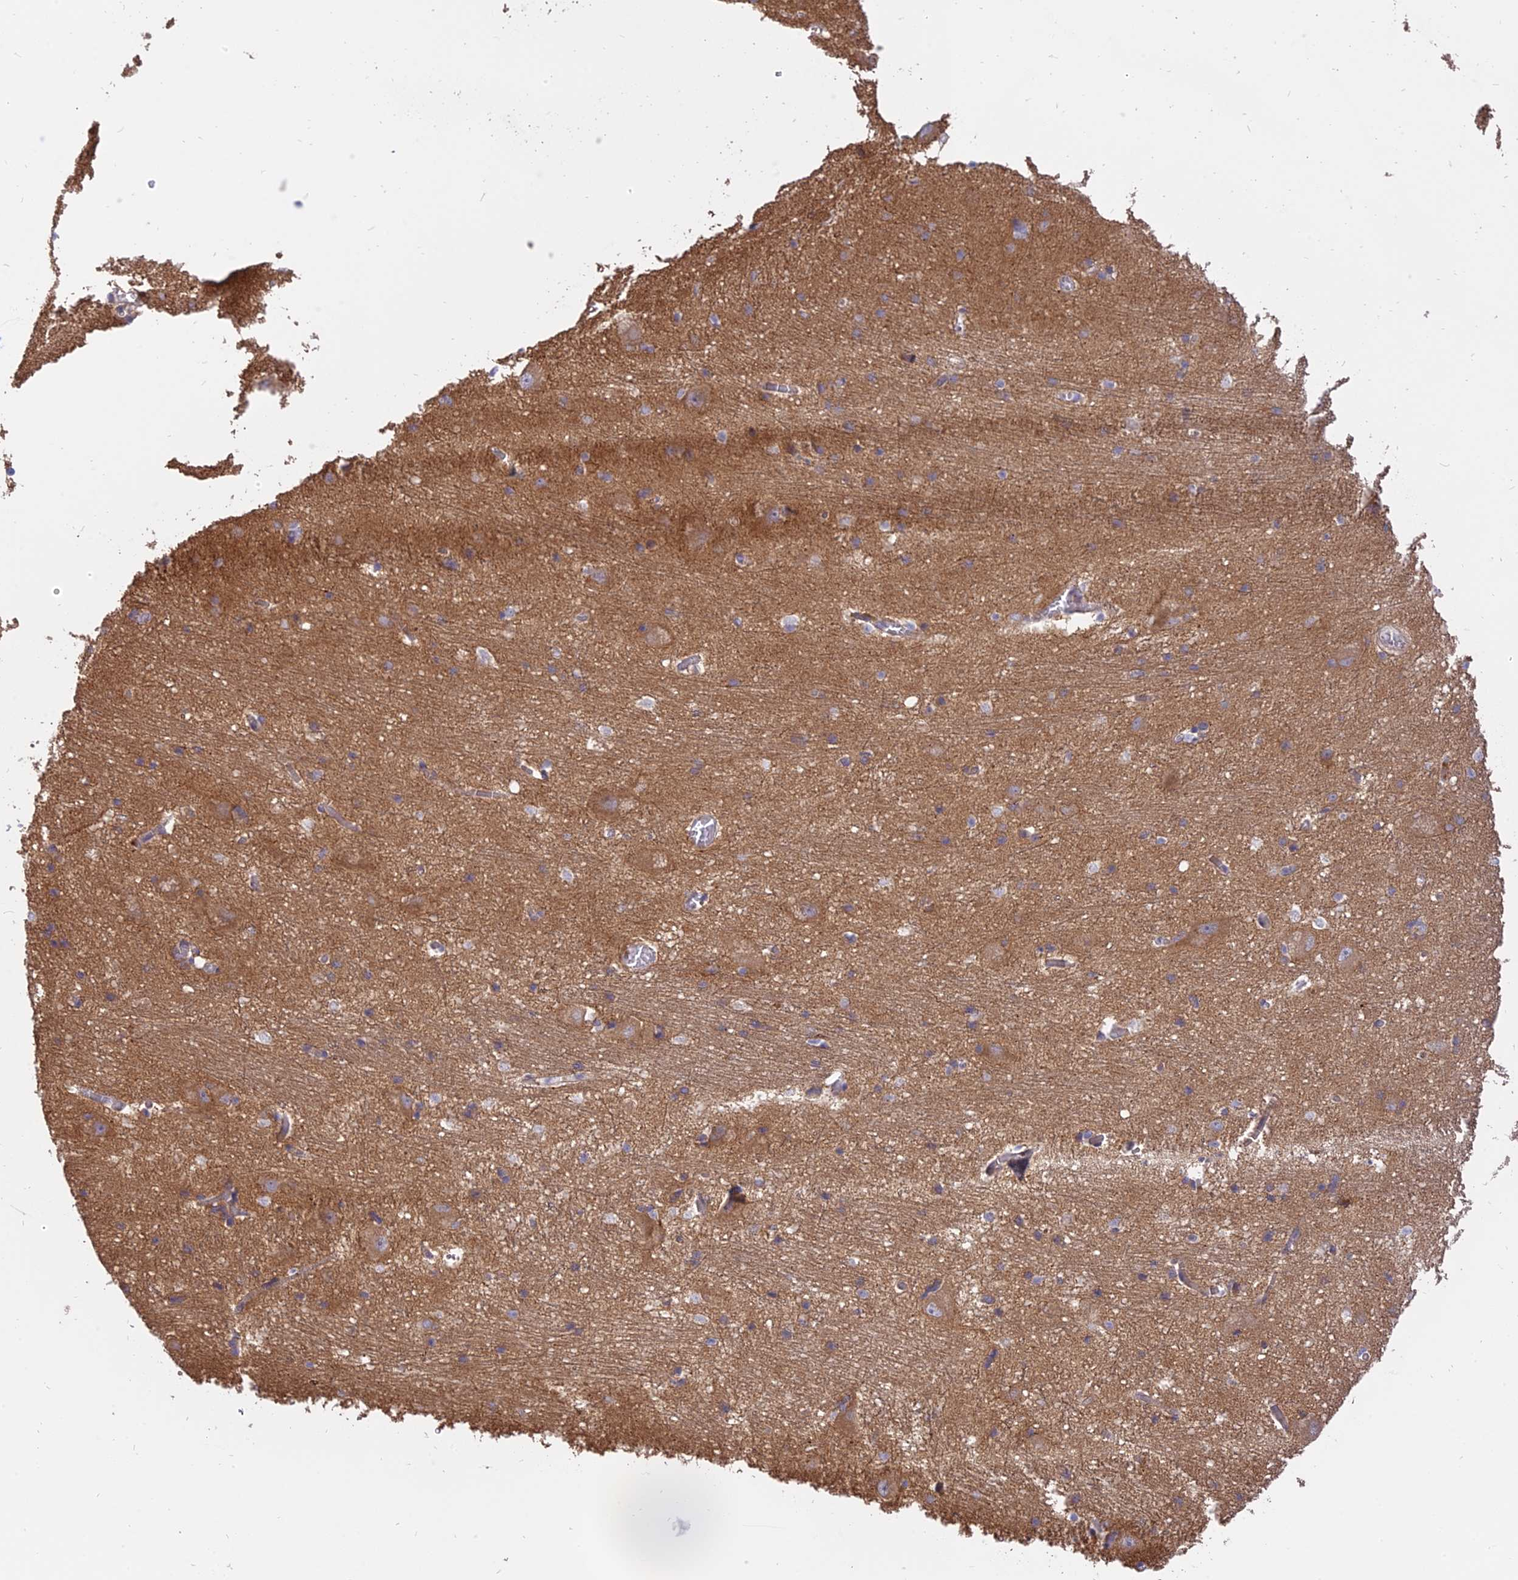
{"staining": {"intensity": "weak", "quantity": "<25%", "location": "cytoplasmic/membranous"}, "tissue": "caudate", "cell_type": "Glial cells", "image_type": "normal", "snomed": [{"axis": "morphology", "description": "Normal tissue, NOS"}, {"axis": "topography", "description": "Lateral ventricle wall"}], "caption": "High power microscopy micrograph of an immunohistochemistry (IHC) image of benign caudate, revealing no significant expression in glial cells. (DAB immunohistochemistry (IHC) visualized using brightfield microscopy, high magnification).", "gene": "IL21R", "patient": {"sex": "male", "age": 37}}